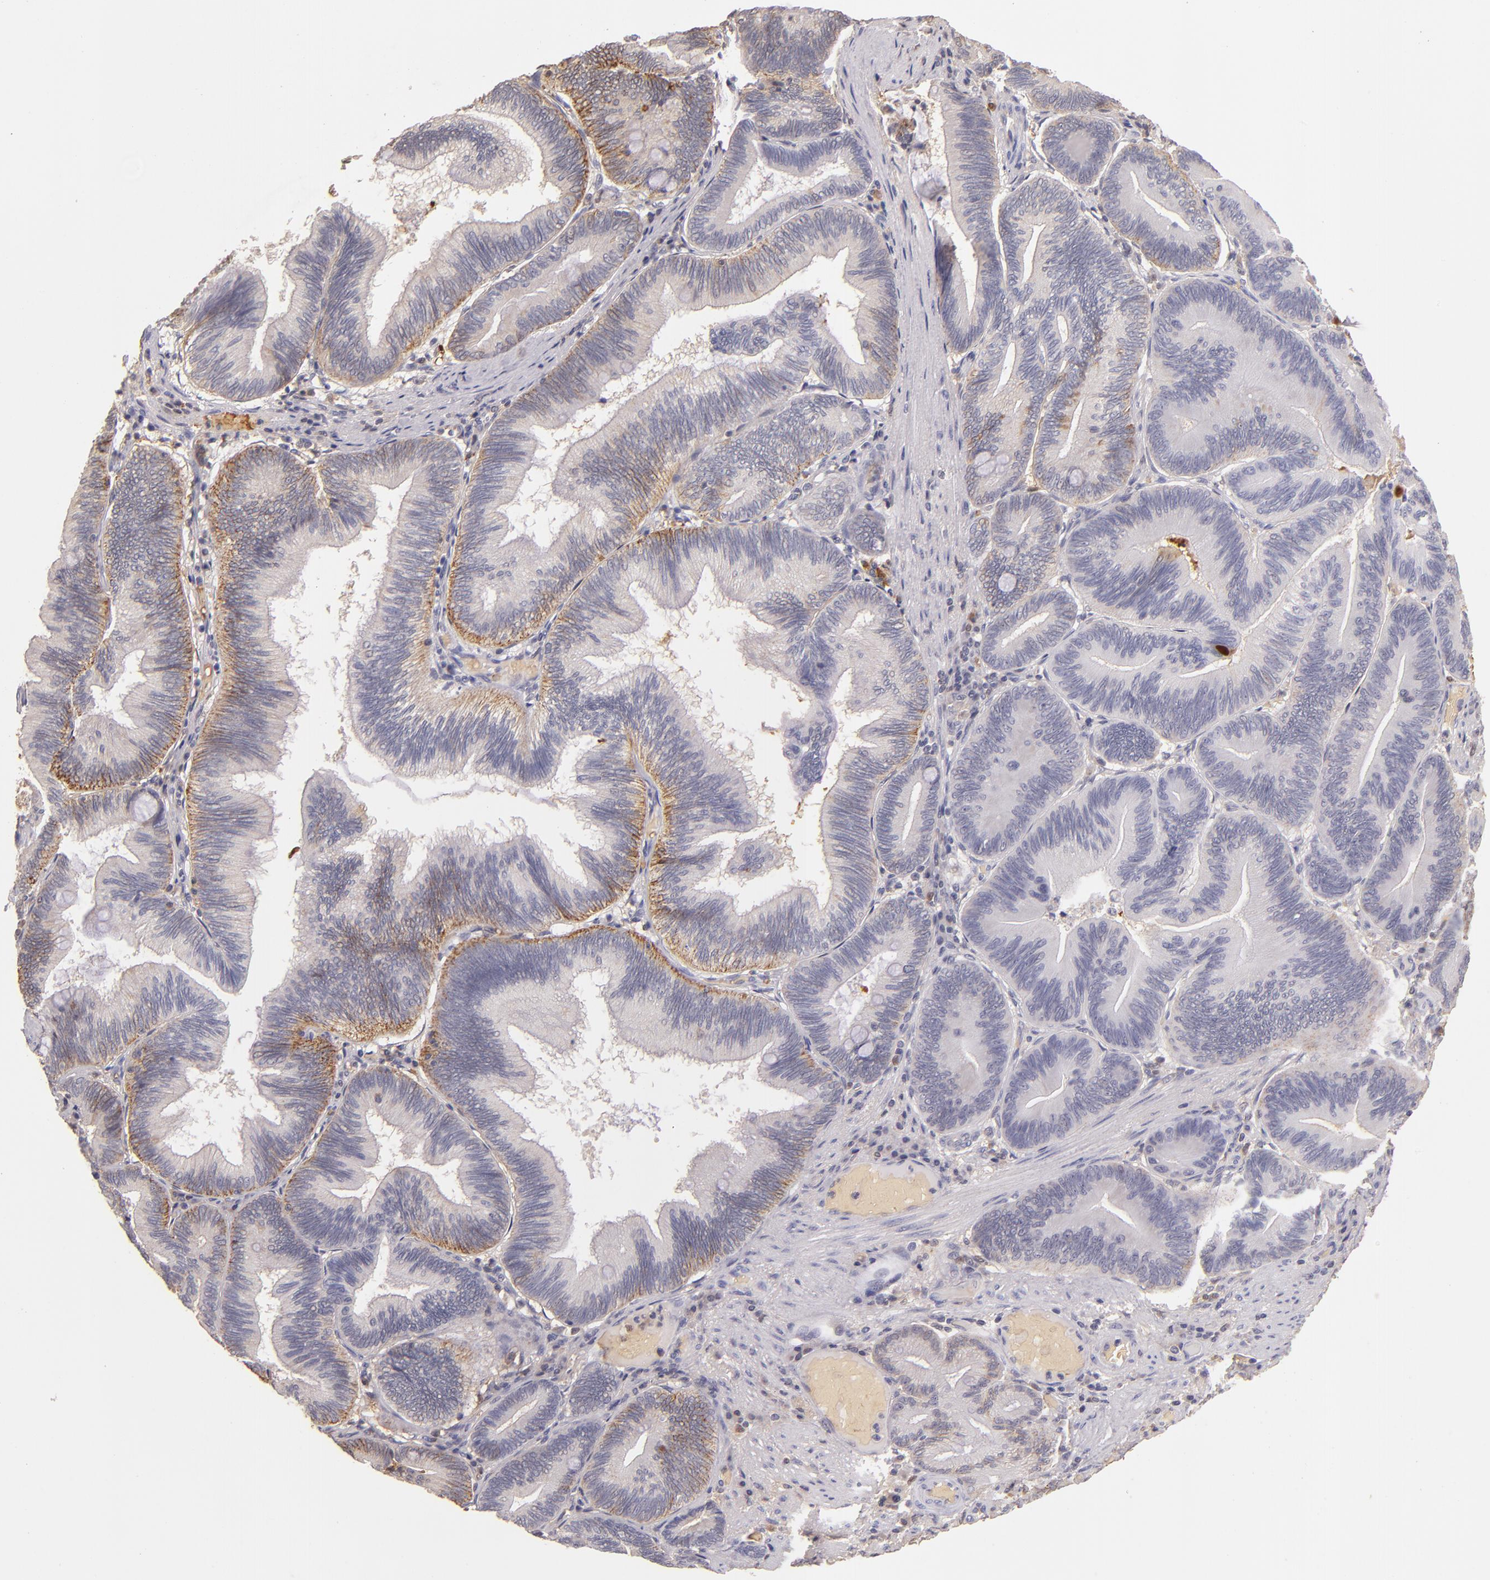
{"staining": {"intensity": "weak", "quantity": "25%-75%", "location": "cytoplasmic/membranous"}, "tissue": "pancreatic cancer", "cell_type": "Tumor cells", "image_type": "cancer", "snomed": [{"axis": "morphology", "description": "Adenocarcinoma, NOS"}, {"axis": "topography", "description": "Pancreas"}], "caption": "Protein analysis of pancreatic cancer tissue demonstrates weak cytoplasmic/membranous staining in about 25%-75% of tumor cells.", "gene": "SERPINC1", "patient": {"sex": "male", "age": 82}}